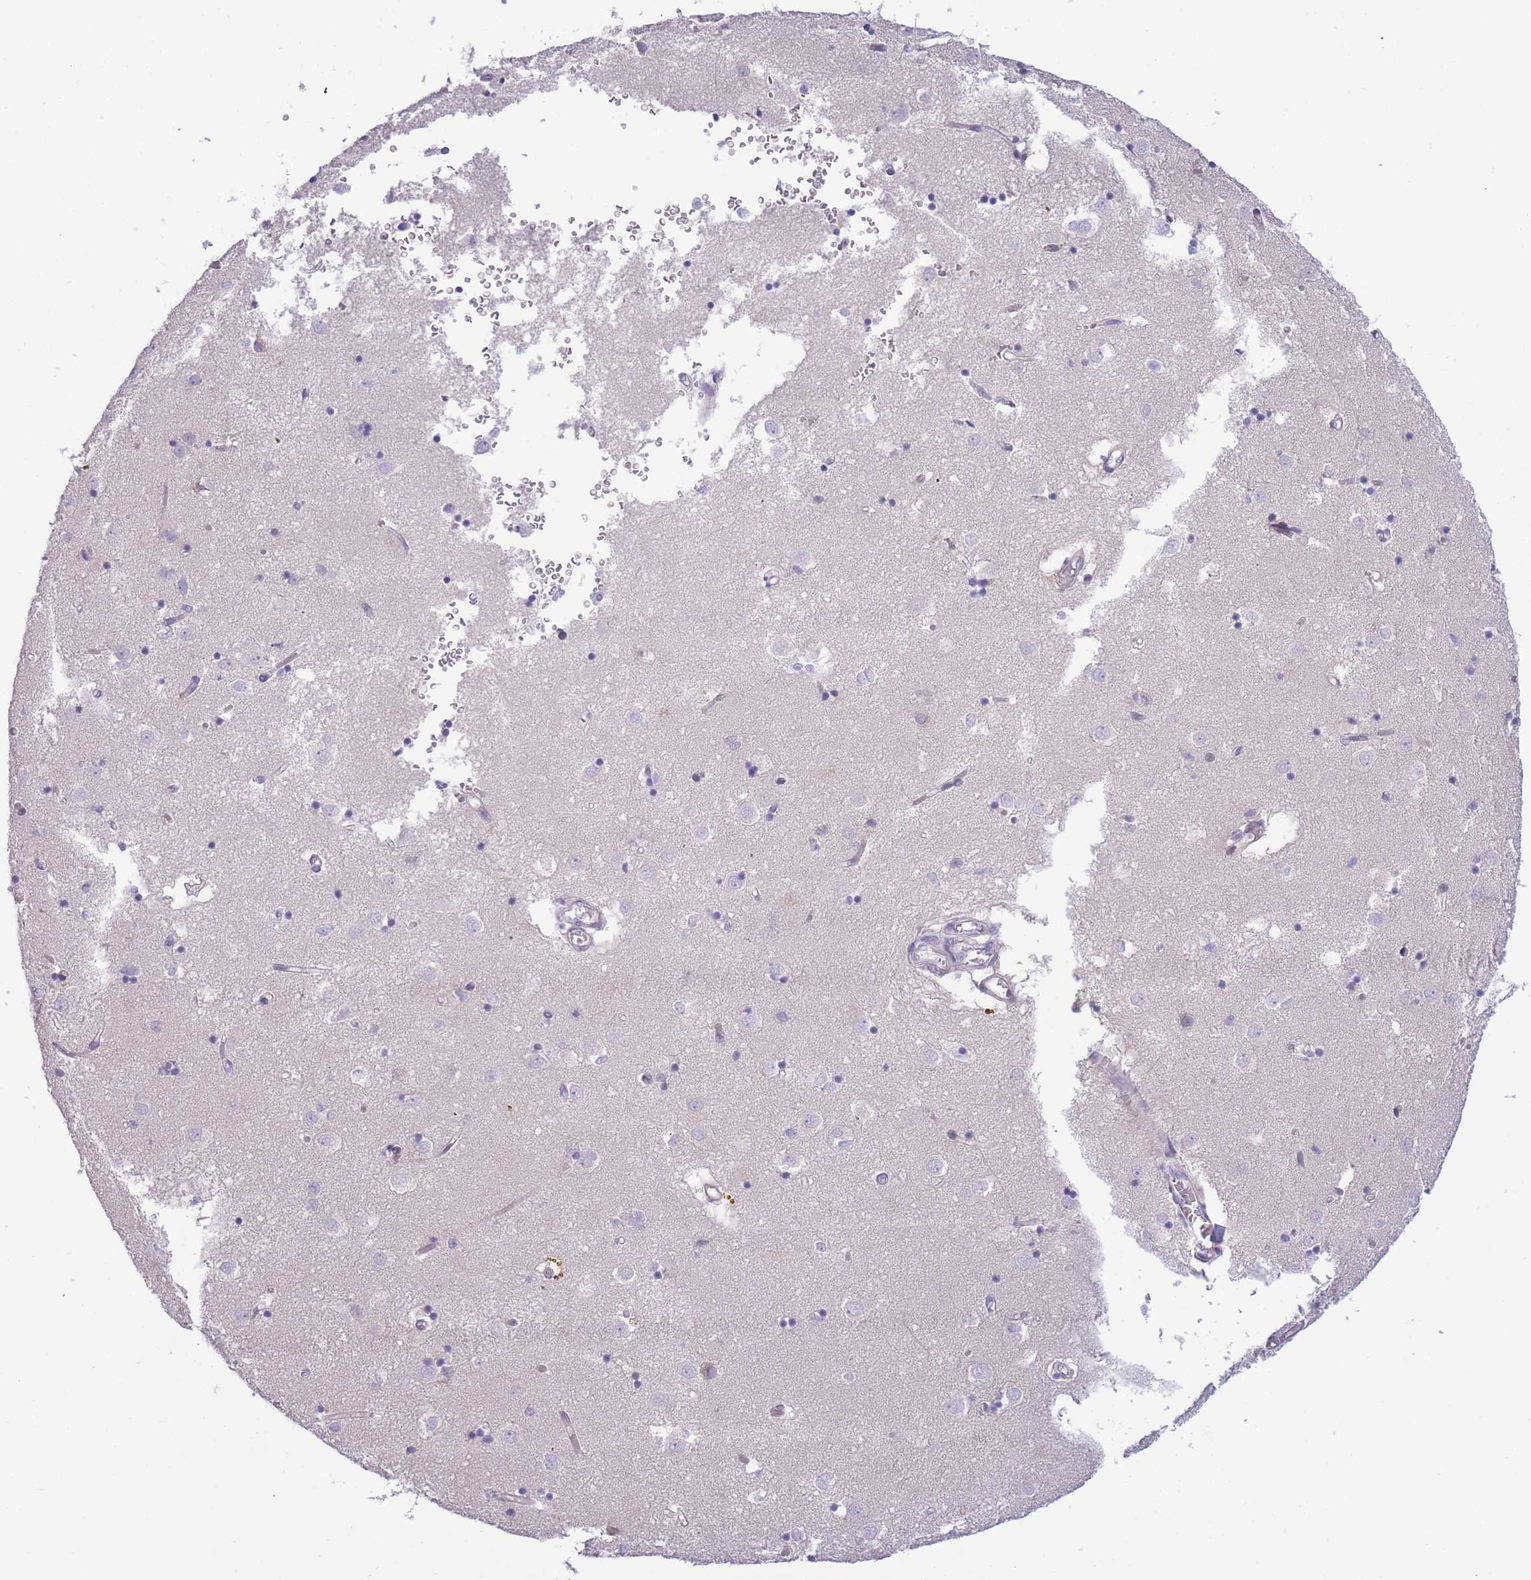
{"staining": {"intensity": "weak", "quantity": "<25%", "location": "nuclear"}, "tissue": "caudate", "cell_type": "Glial cells", "image_type": "normal", "snomed": [{"axis": "morphology", "description": "Normal tissue, NOS"}, {"axis": "topography", "description": "Lateral ventricle wall"}], "caption": "Immunohistochemistry of normal caudate demonstrates no staining in glial cells.", "gene": "PRR23A", "patient": {"sex": "male", "age": 70}}